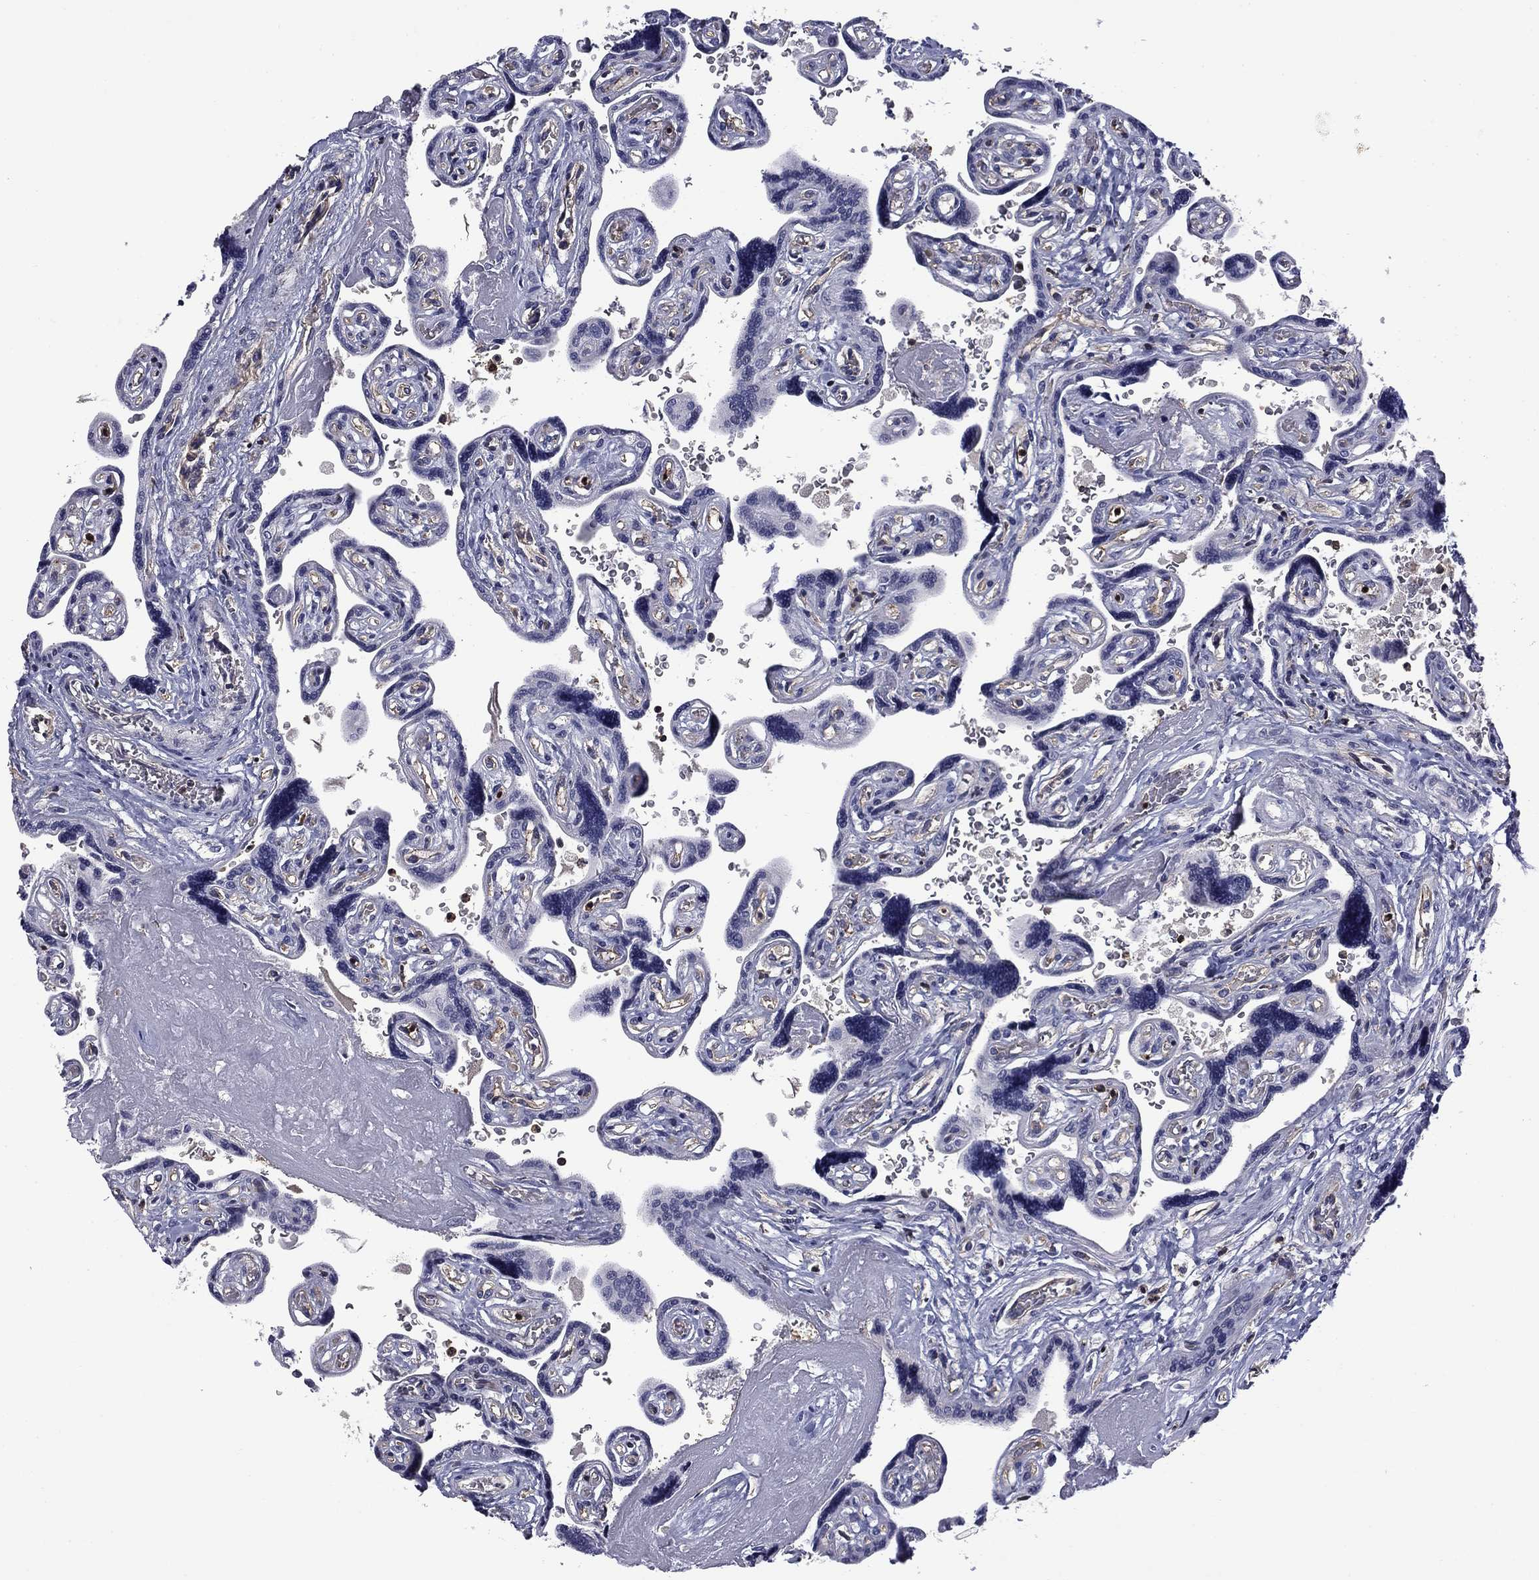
{"staining": {"intensity": "negative", "quantity": "none", "location": "none"}, "tissue": "placenta", "cell_type": "Decidual cells", "image_type": "normal", "snomed": [{"axis": "morphology", "description": "Normal tissue, NOS"}, {"axis": "topography", "description": "Placenta"}], "caption": "This is an immunohistochemistry (IHC) micrograph of benign human placenta. There is no positivity in decidual cells.", "gene": "ARHGAP45", "patient": {"sex": "female", "age": 32}}